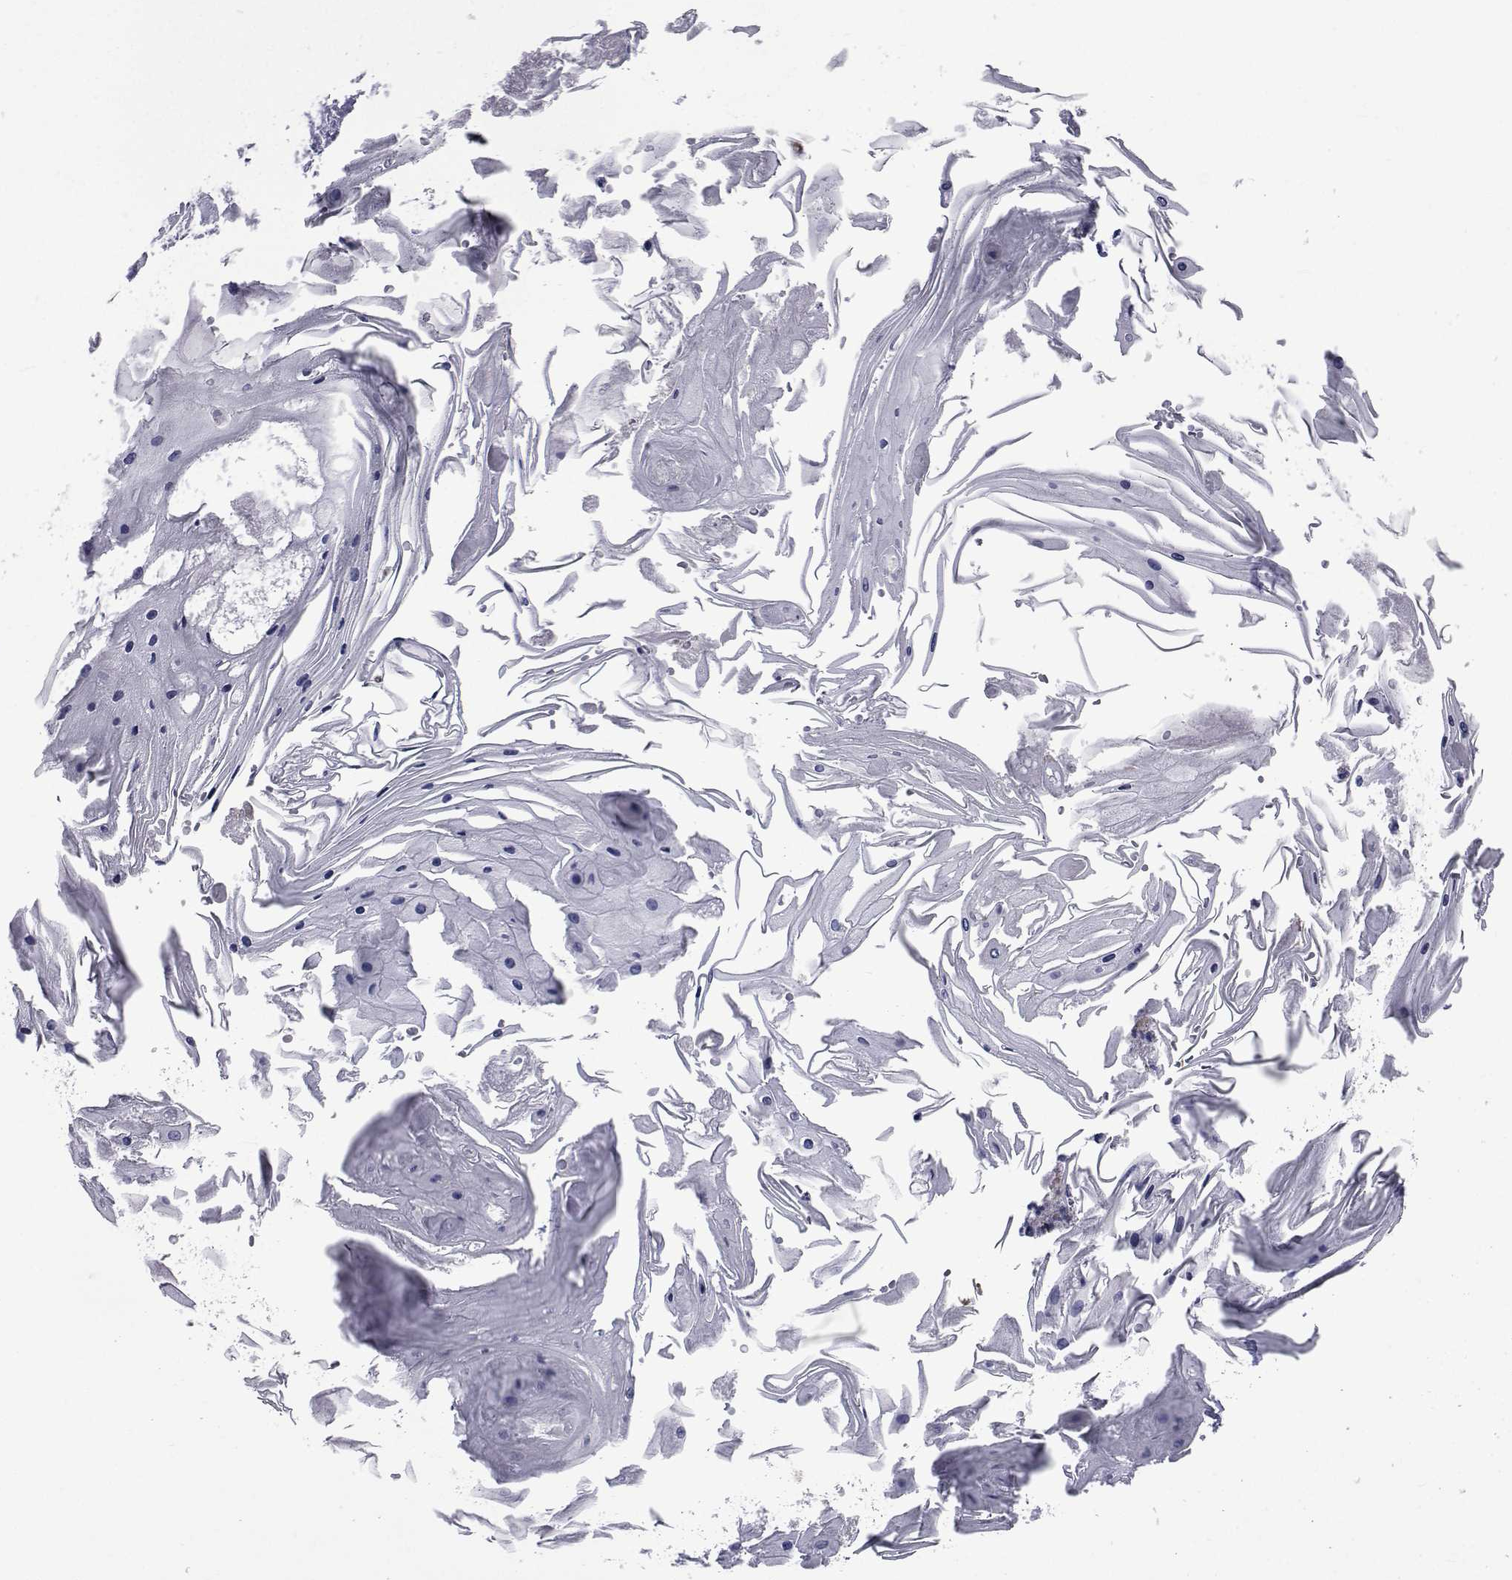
{"staining": {"intensity": "negative", "quantity": "none", "location": "none"}, "tissue": "skin cancer", "cell_type": "Tumor cells", "image_type": "cancer", "snomed": [{"axis": "morphology", "description": "Squamous cell carcinoma, NOS"}, {"axis": "topography", "description": "Skin"}], "caption": "Immunohistochemistry of human skin cancer (squamous cell carcinoma) reveals no positivity in tumor cells.", "gene": "SEMA5B", "patient": {"sex": "male", "age": 70}}